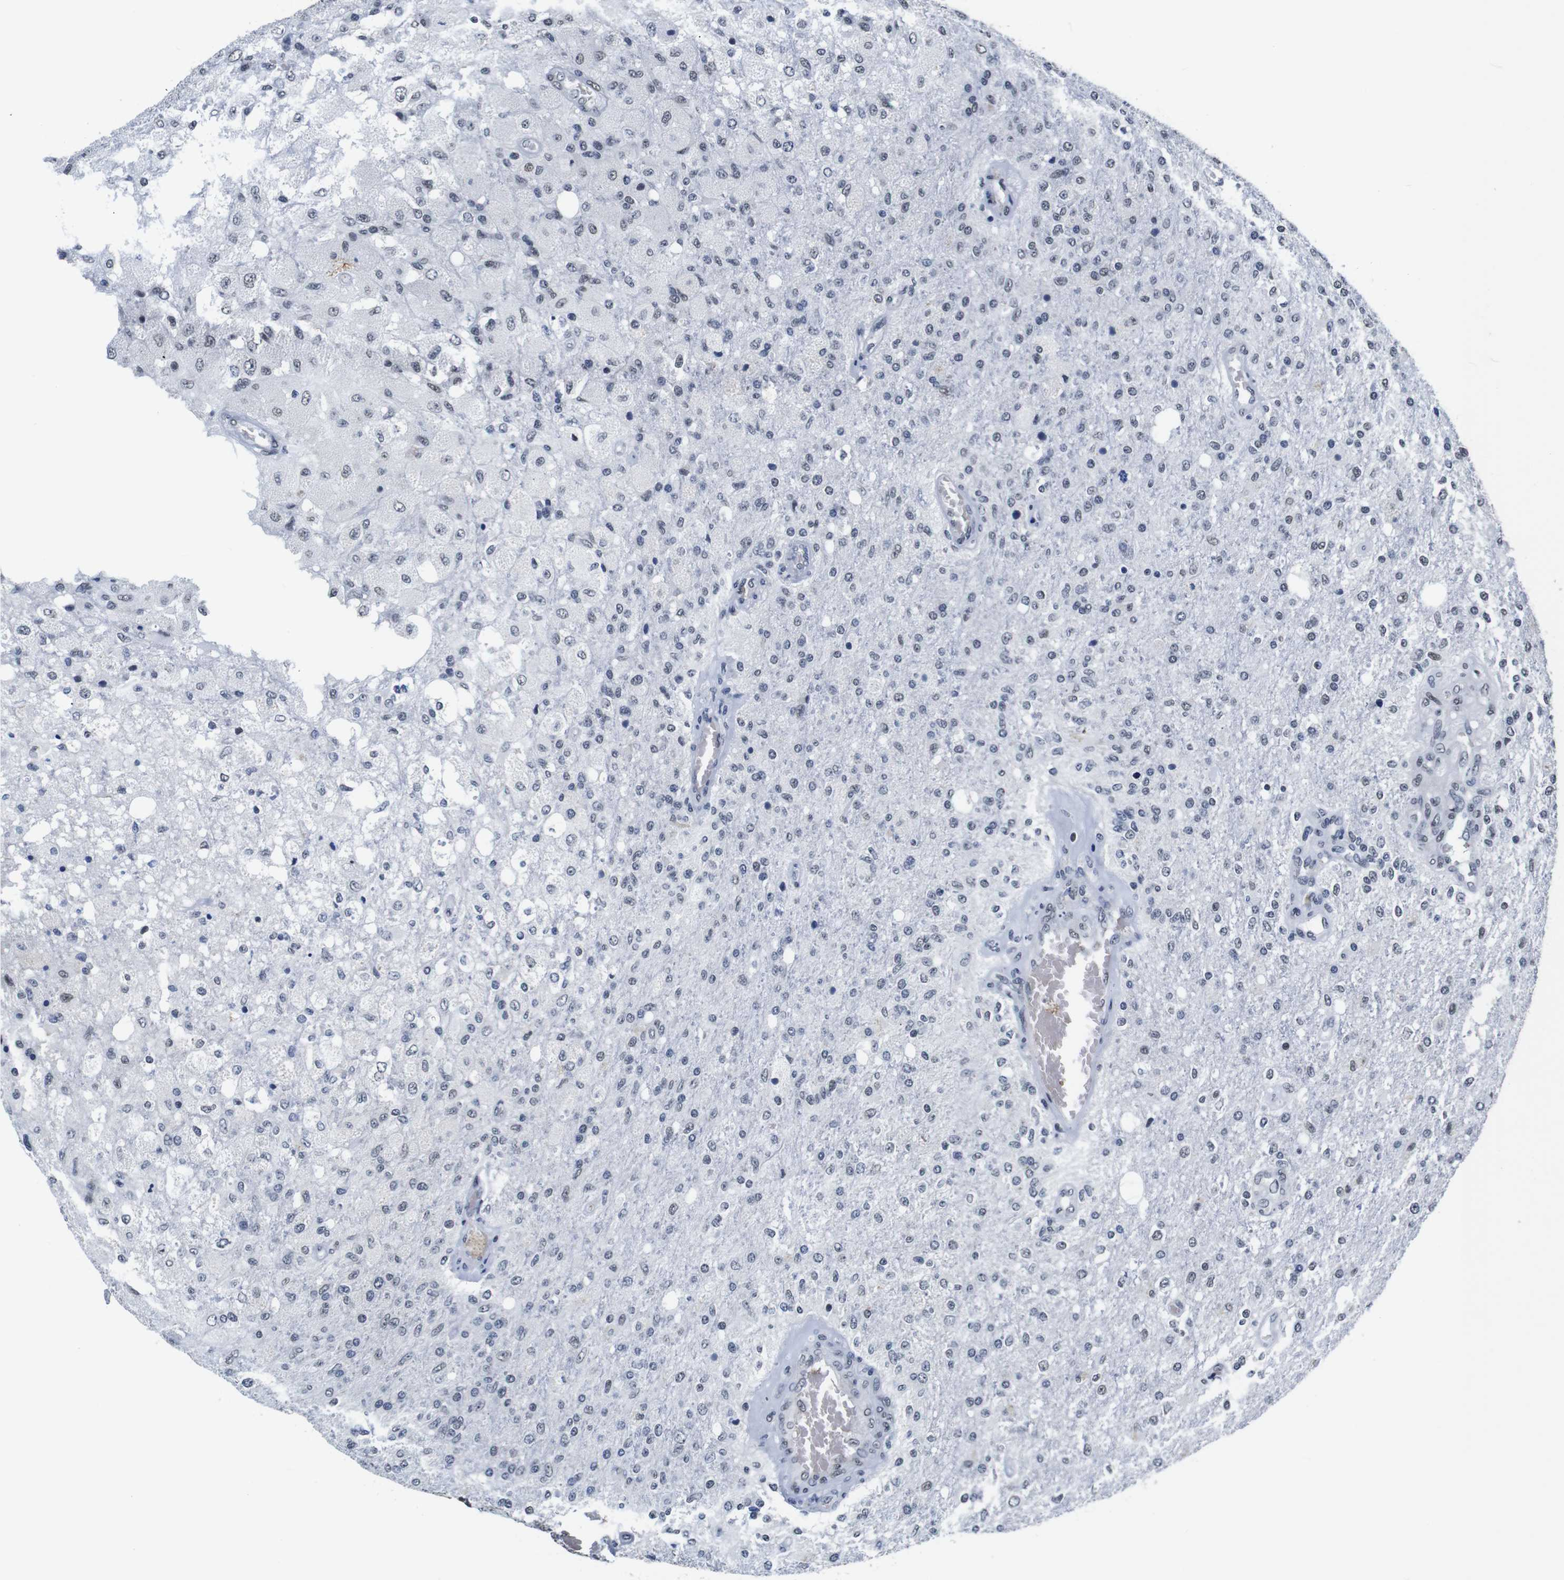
{"staining": {"intensity": "weak", "quantity": "<25%", "location": "nuclear"}, "tissue": "glioma", "cell_type": "Tumor cells", "image_type": "cancer", "snomed": [{"axis": "morphology", "description": "Normal tissue, NOS"}, {"axis": "morphology", "description": "Glioma, malignant, High grade"}, {"axis": "topography", "description": "Cerebral cortex"}], "caption": "Immunohistochemical staining of glioma reveals no significant staining in tumor cells.", "gene": "ILDR2", "patient": {"sex": "male", "age": 77}}